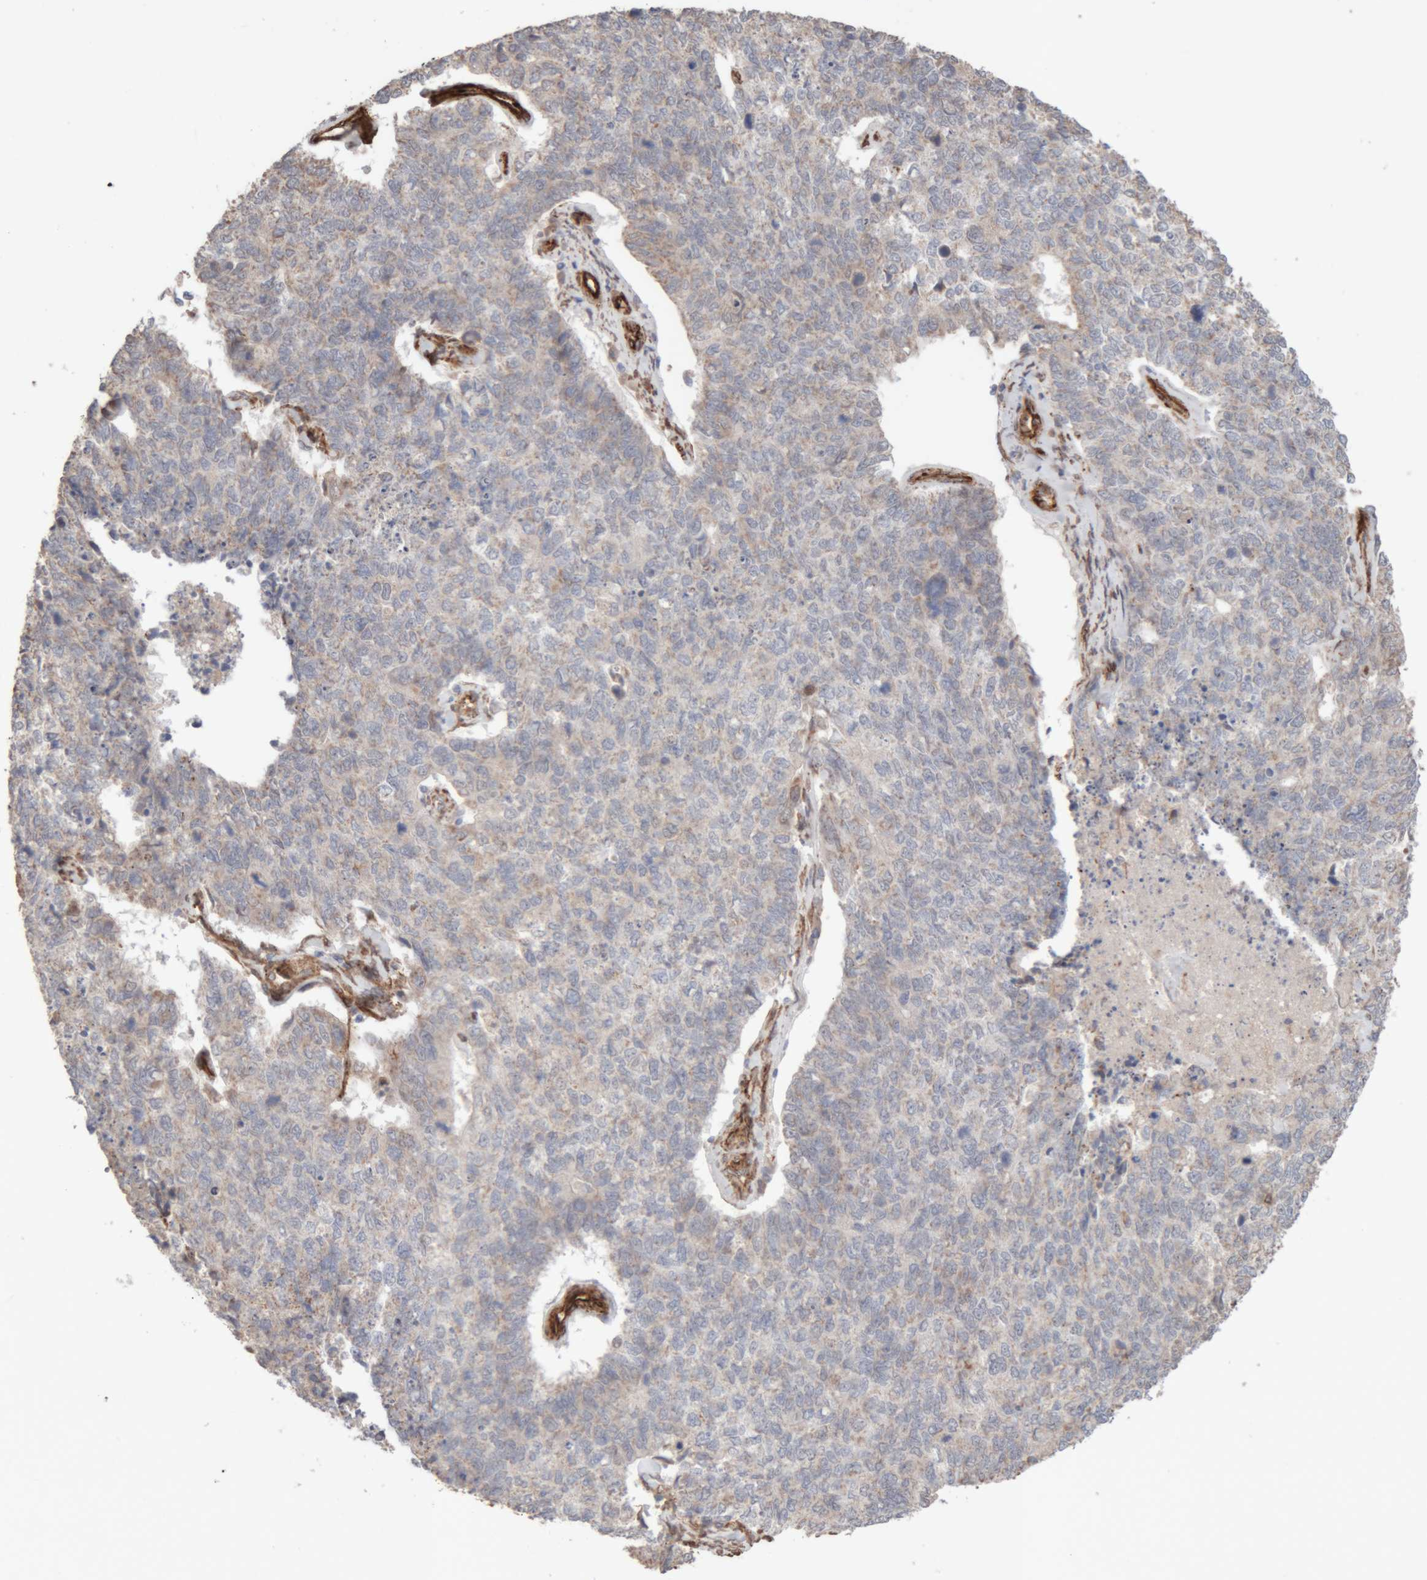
{"staining": {"intensity": "negative", "quantity": "none", "location": "none"}, "tissue": "cervical cancer", "cell_type": "Tumor cells", "image_type": "cancer", "snomed": [{"axis": "morphology", "description": "Squamous cell carcinoma, NOS"}, {"axis": "topography", "description": "Cervix"}], "caption": "High power microscopy photomicrograph of an immunohistochemistry photomicrograph of squamous cell carcinoma (cervical), revealing no significant positivity in tumor cells. (Brightfield microscopy of DAB (3,3'-diaminobenzidine) immunohistochemistry at high magnification).", "gene": "RAB32", "patient": {"sex": "female", "age": 63}}